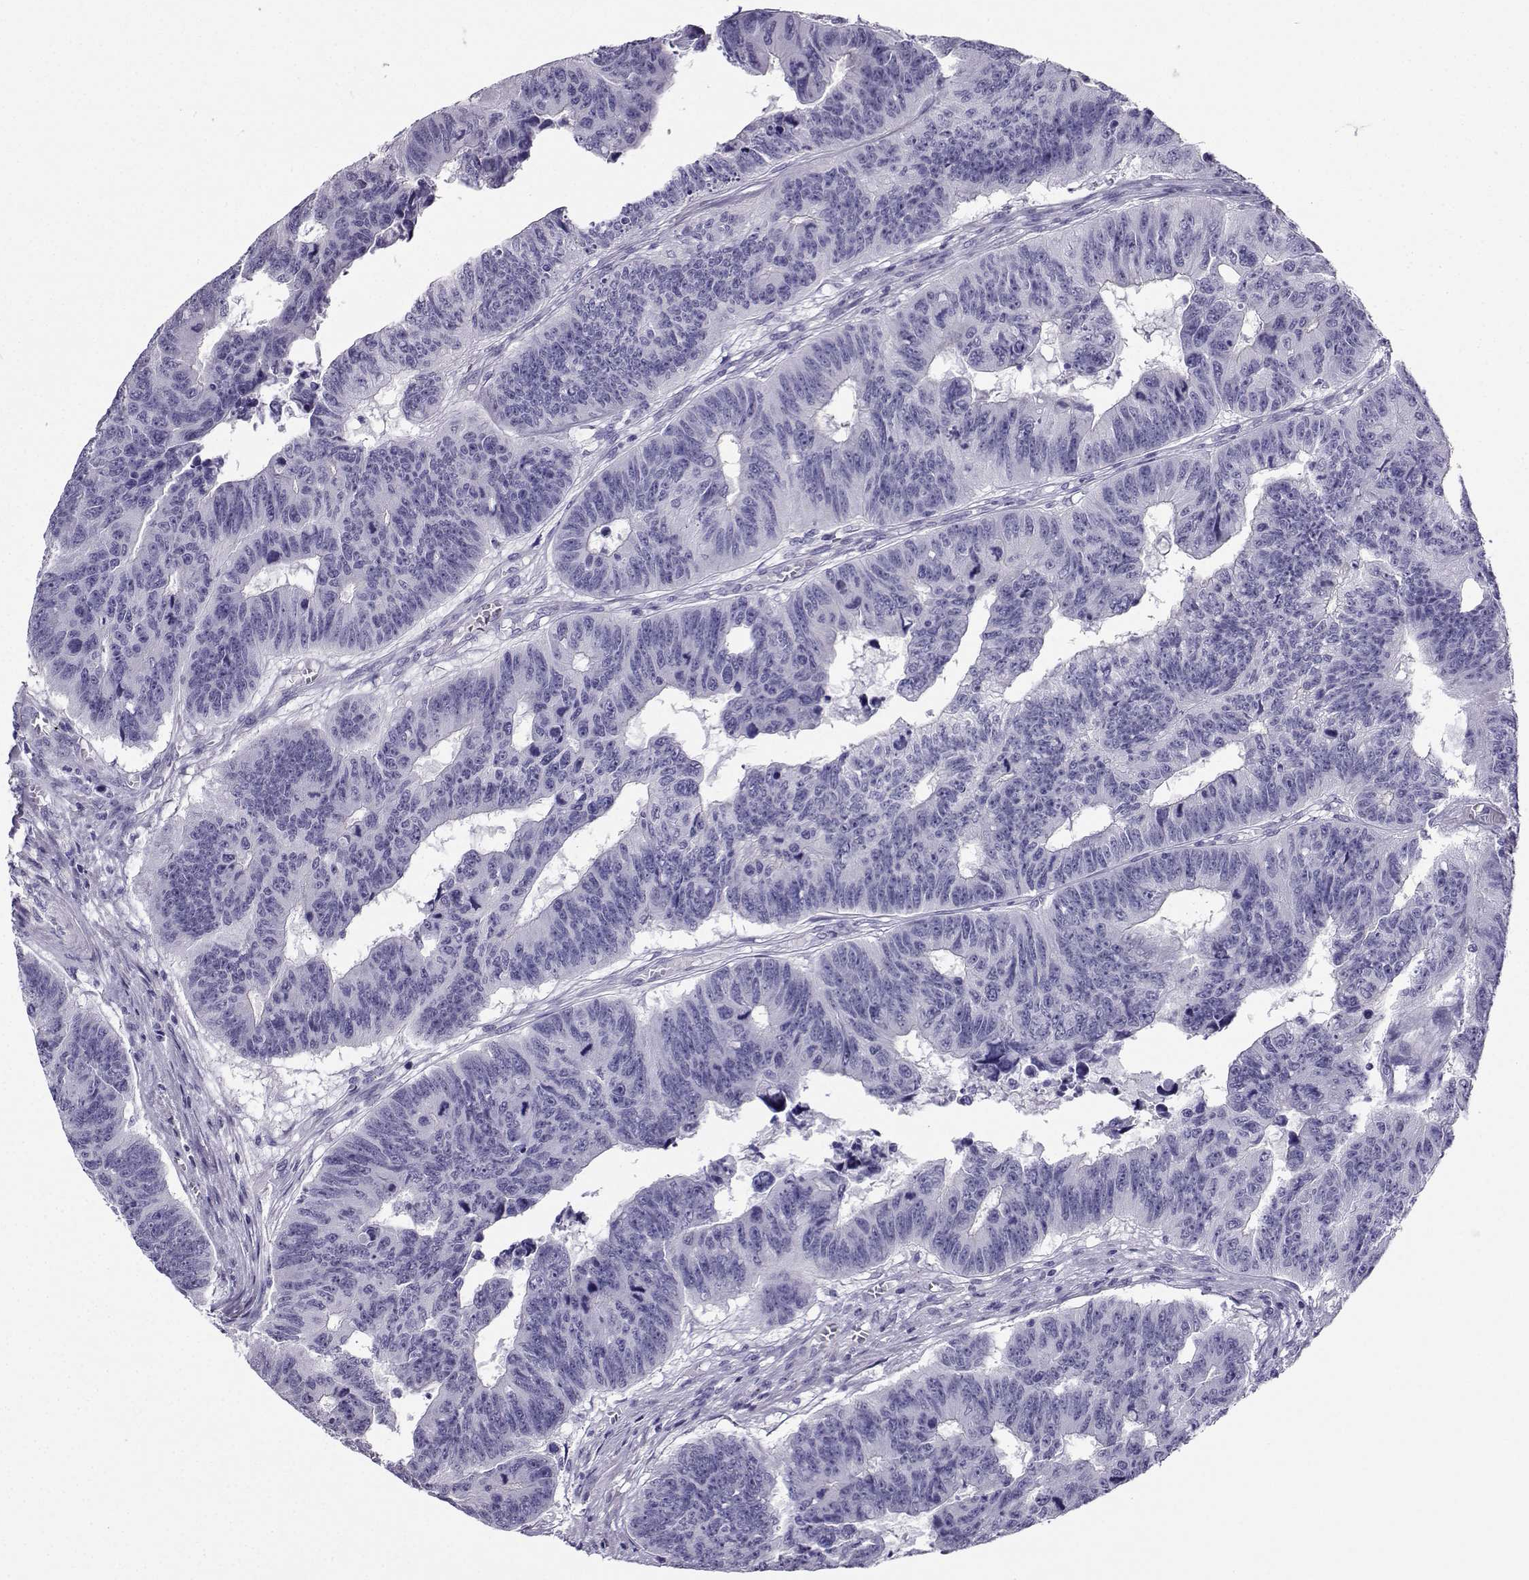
{"staining": {"intensity": "negative", "quantity": "none", "location": "none"}, "tissue": "colorectal cancer", "cell_type": "Tumor cells", "image_type": "cancer", "snomed": [{"axis": "morphology", "description": "Adenocarcinoma, NOS"}, {"axis": "topography", "description": "Appendix"}, {"axis": "topography", "description": "Colon"}, {"axis": "topography", "description": "Cecum"}, {"axis": "topography", "description": "Colon asc"}], "caption": "There is no significant positivity in tumor cells of adenocarcinoma (colorectal).", "gene": "KIF17", "patient": {"sex": "female", "age": 85}}